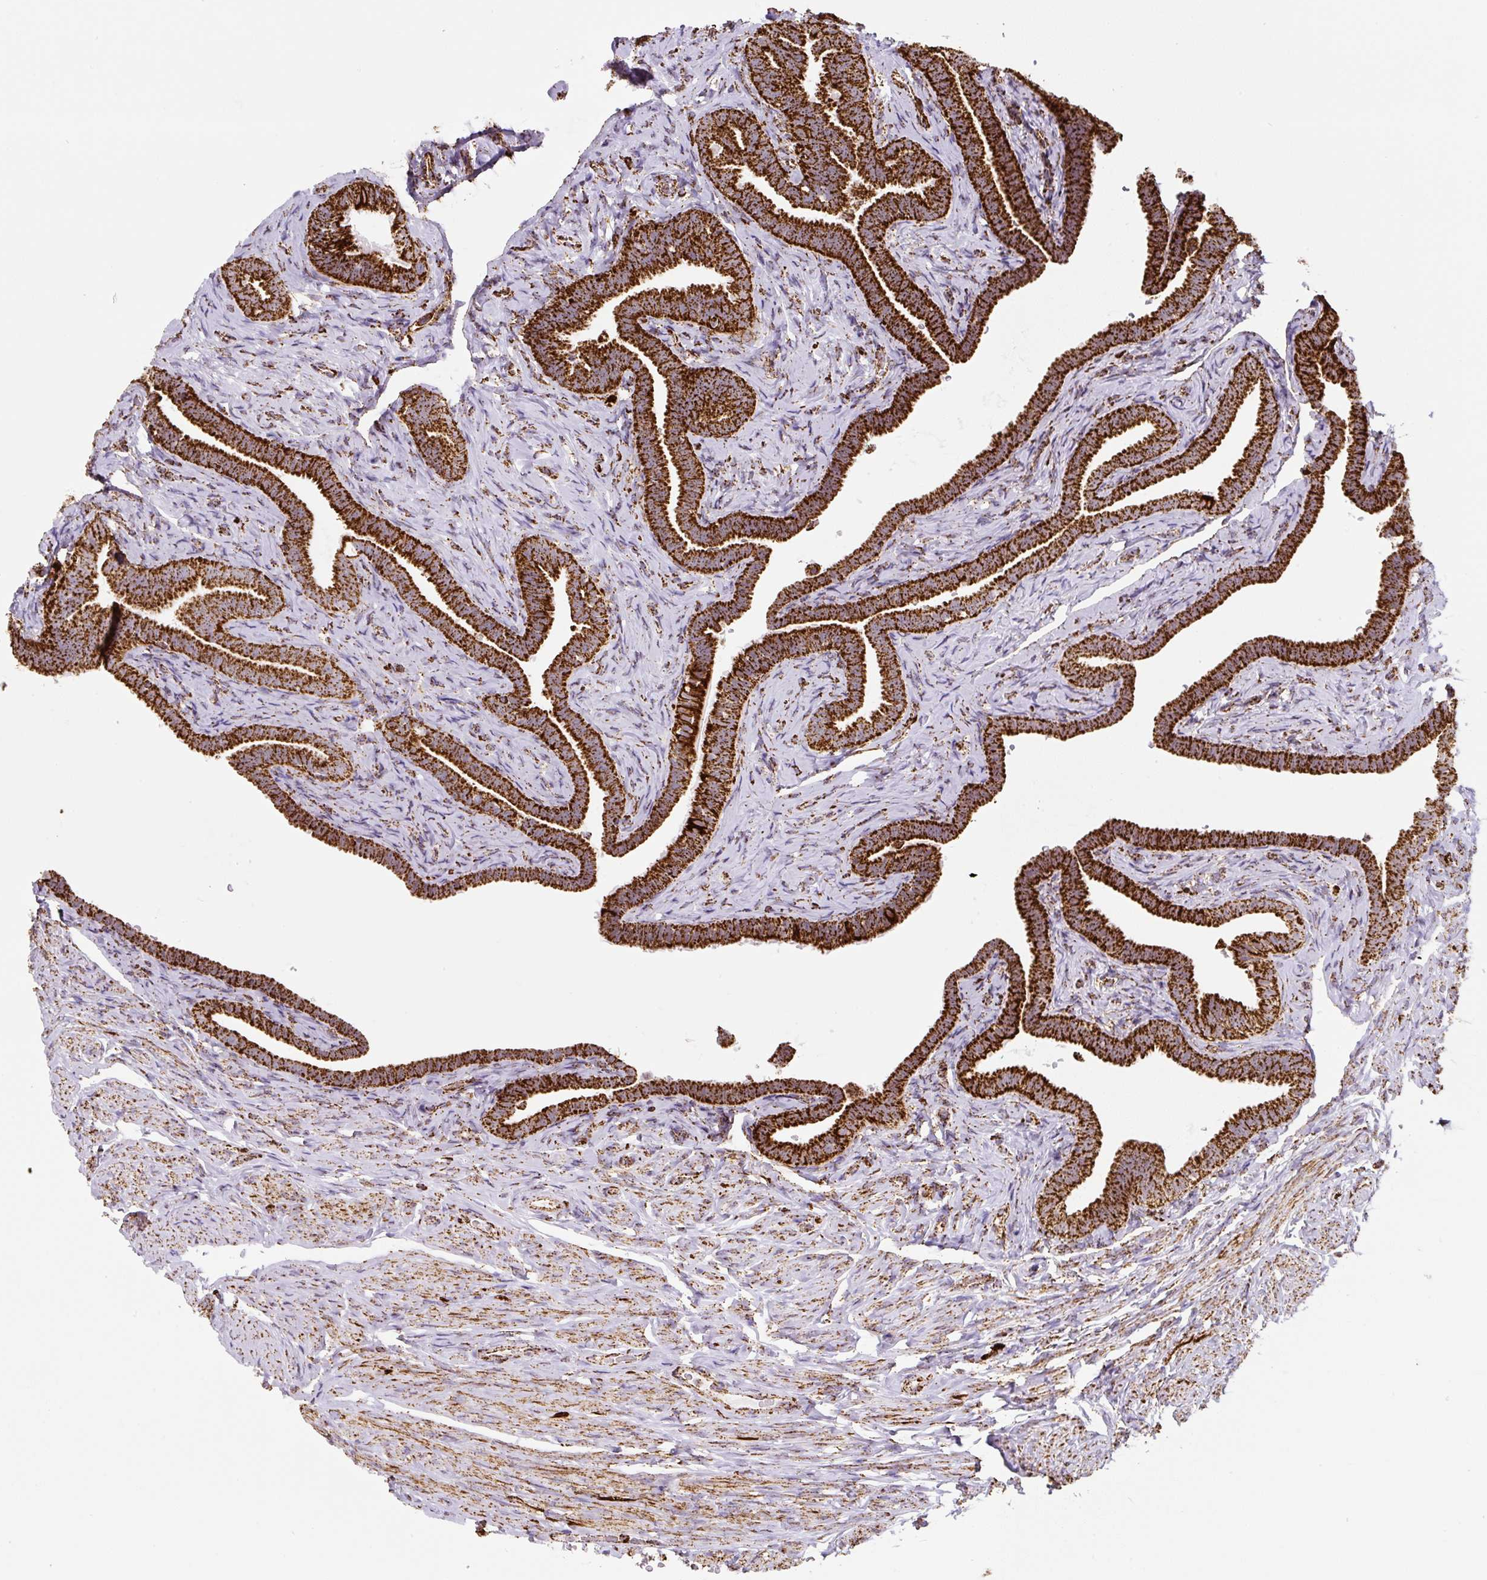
{"staining": {"intensity": "strong", "quantity": ">75%", "location": "cytoplasmic/membranous"}, "tissue": "fallopian tube", "cell_type": "Glandular cells", "image_type": "normal", "snomed": [{"axis": "morphology", "description": "Normal tissue, NOS"}, {"axis": "topography", "description": "Fallopian tube"}], "caption": "The image reveals immunohistochemical staining of benign fallopian tube. There is strong cytoplasmic/membranous expression is identified in about >75% of glandular cells.", "gene": "ATP5F1A", "patient": {"sex": "female", "age": 69}}